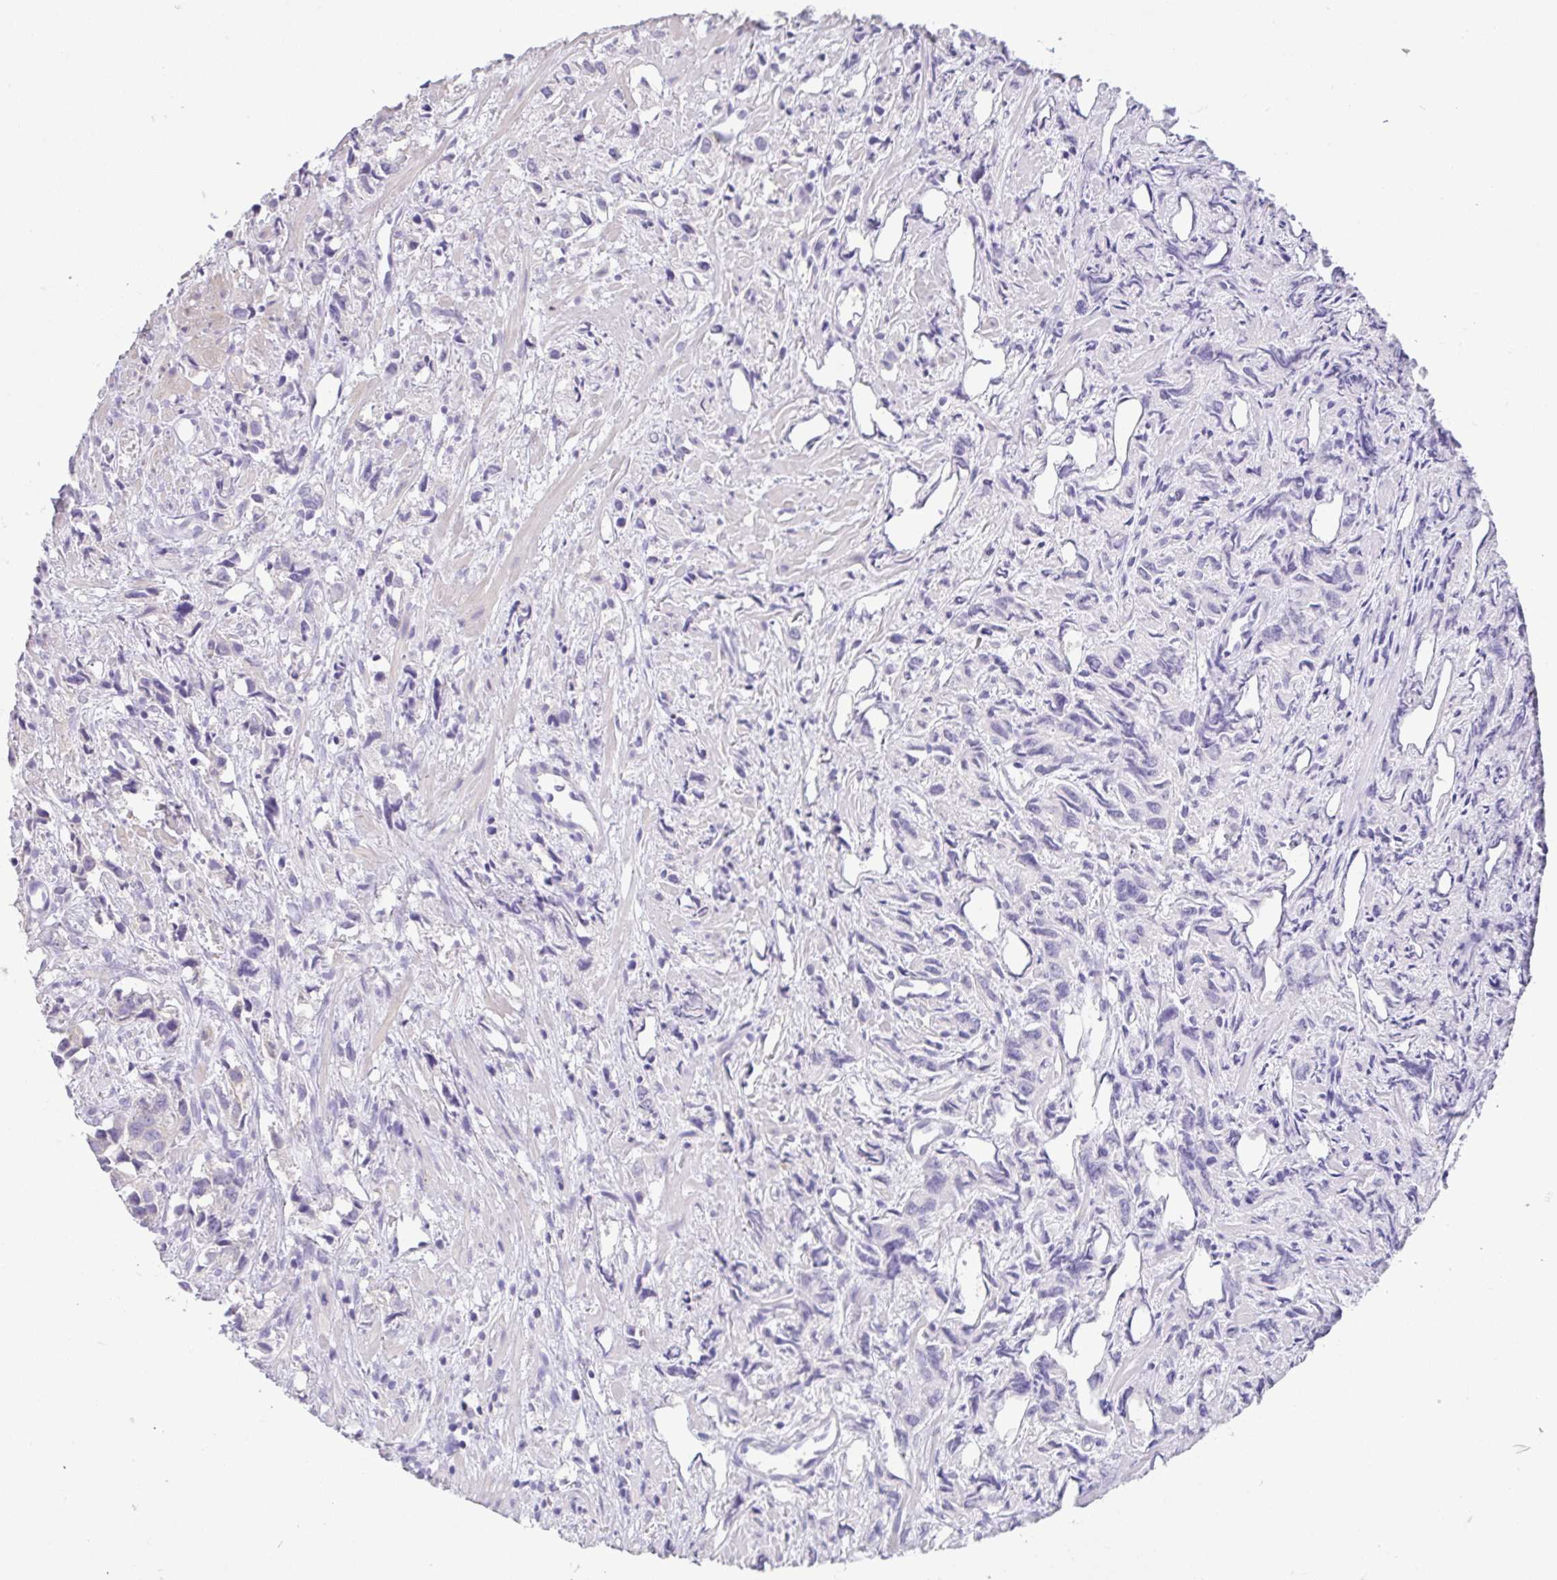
{"staining": {"intensity": "negative", "quantity": "none", "location": "none"}, "tissue": "prostate cancer", "cell_type": "Tumor cells", "image_type": "cancer", "snomed": [{"axis": "morphology", "description": "Adenocarcinoma, High grade"}, {"axis": "topography", "description": "Prostate"}], "caption": "Prostate high-grade adenocarcinoma was stained to show a protein in brown. There is no significant positivity in tumor cells.", "gene": "FABP3", "patient": {"sex": "male", "age": 58}}